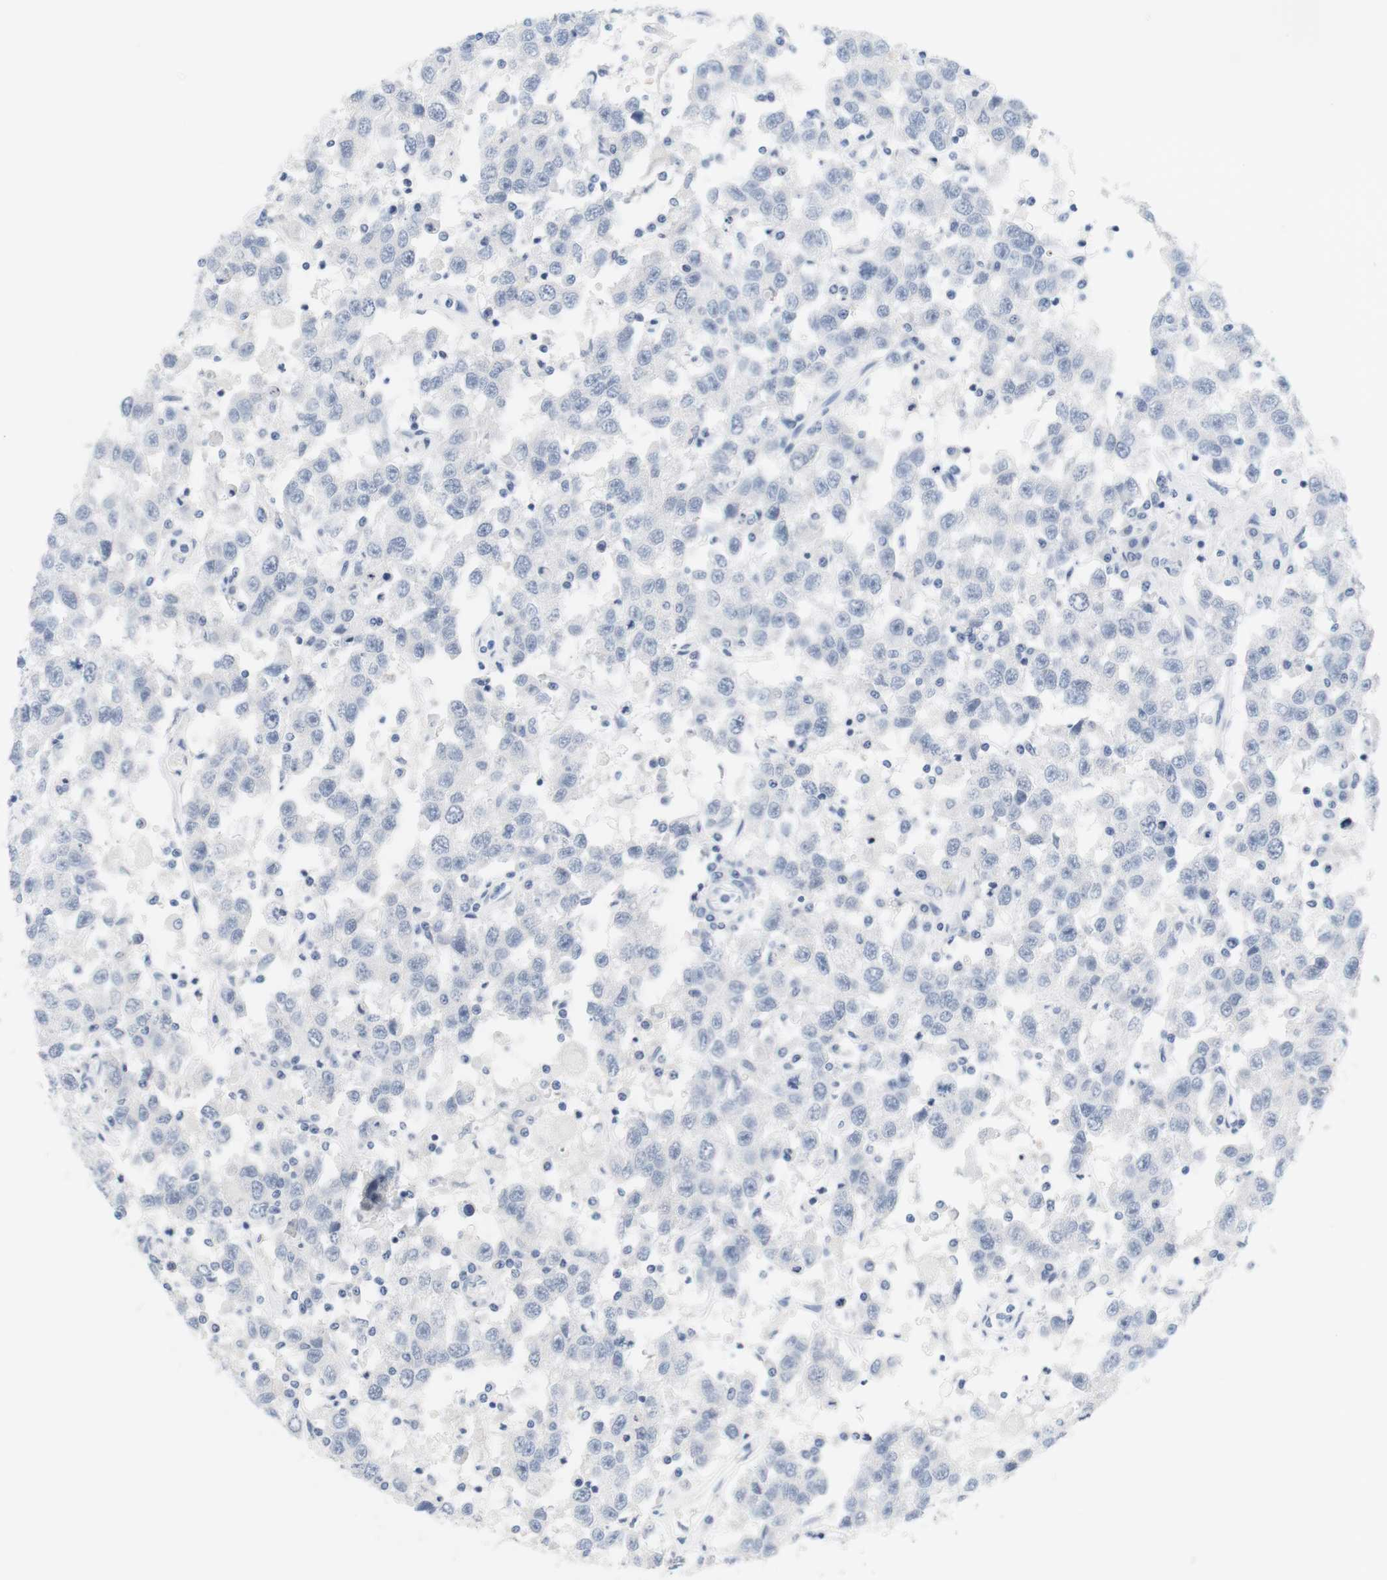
{"staining": {"intensity": "negative", "quantity": "none", "location": "none"}, "tissue": "testis cancer", "cell_type": "Tumor cells", "image_type": "cancer", "snomed": [{"axis": "morphology", "description": "Seminoma, NOS"}, {"axis": "topography", "description": "Testis"}], "caption": "A histopathology image of testis seminoma stained for a protein shows no brown staining in tumor cells. (Brightfield microscopy of DAB immunohistochemistry at high magnification).", "gene": "OPRM1", "patient": {"sex": "male", "age": 41}}